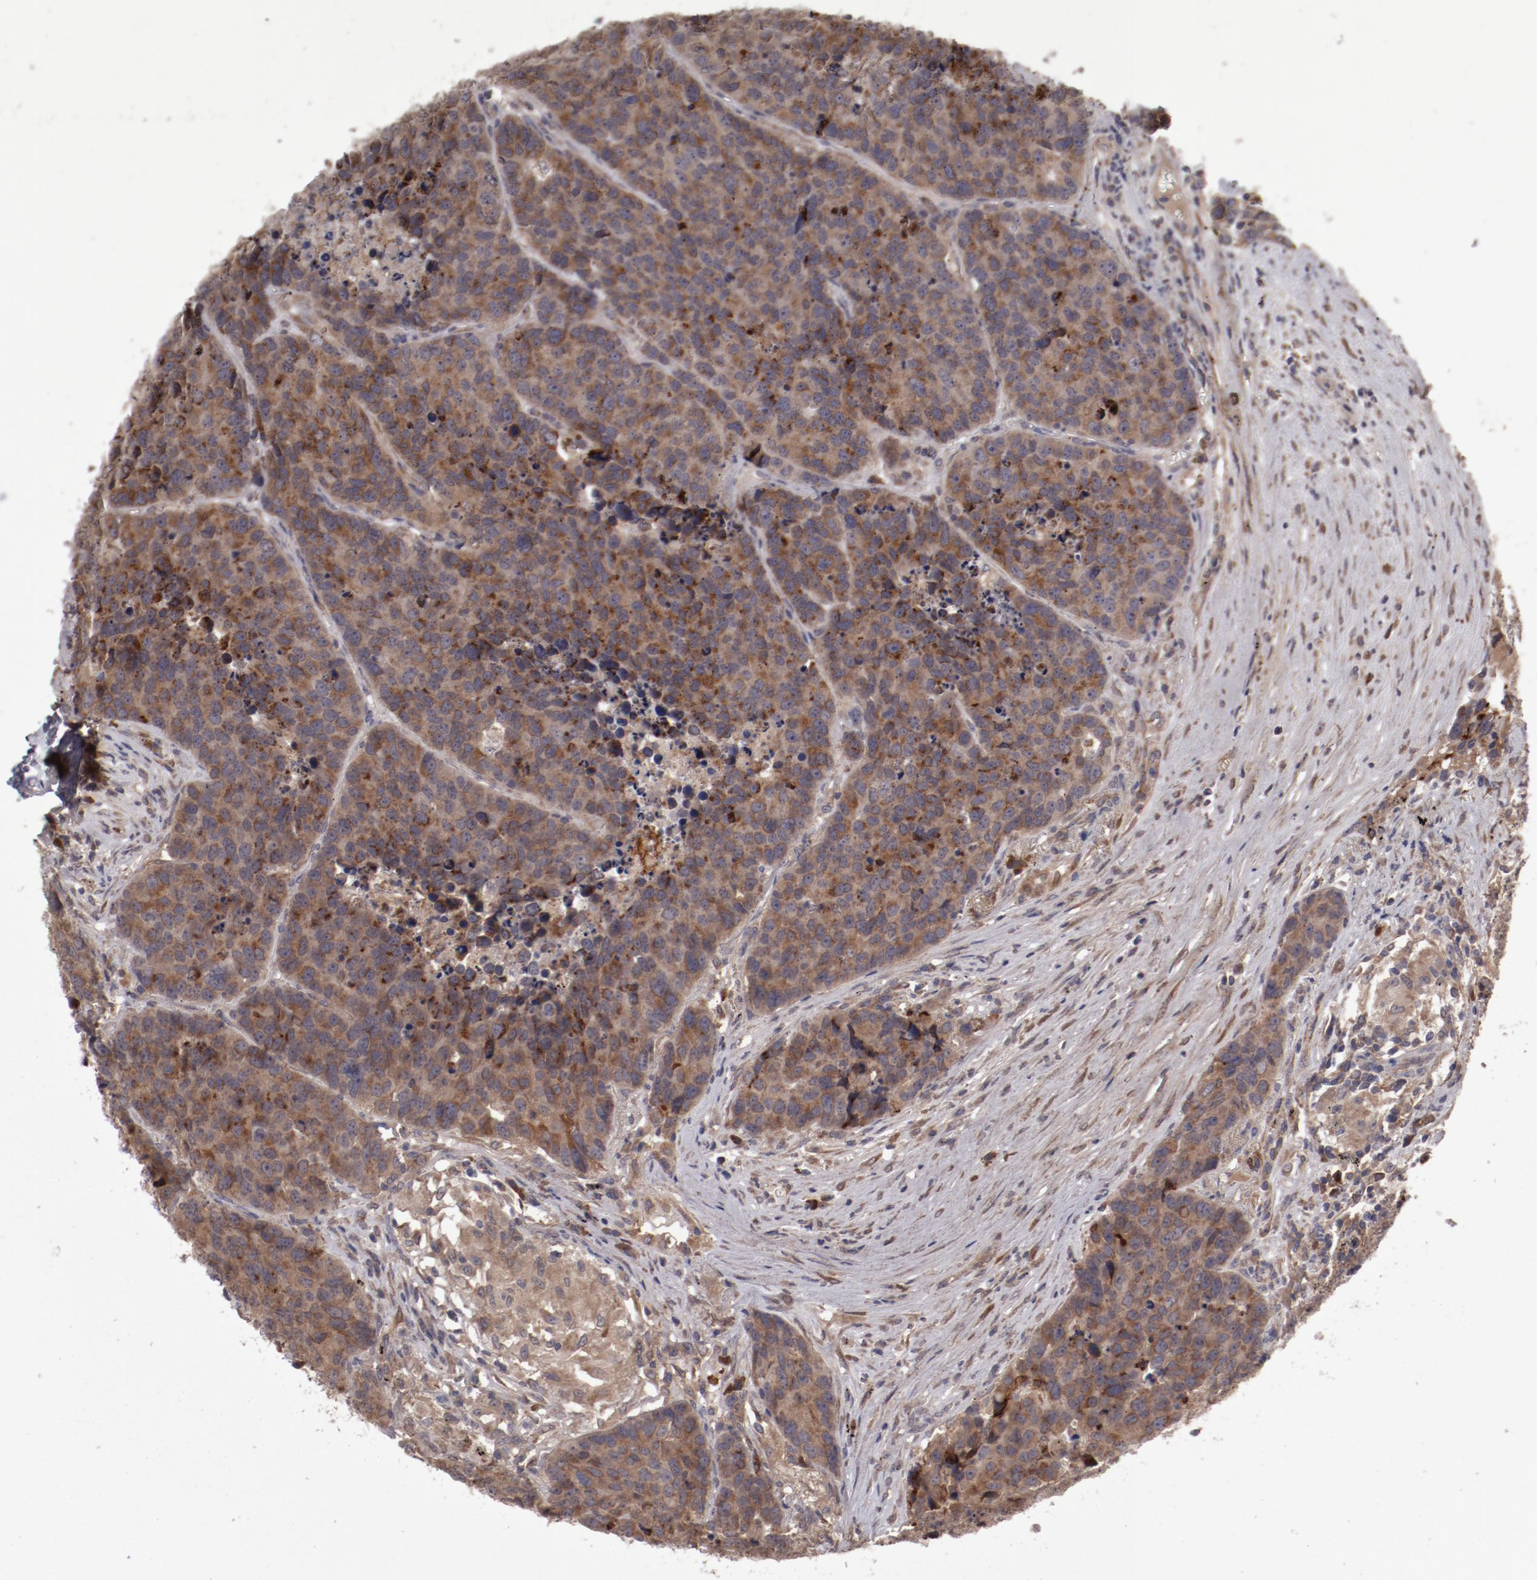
{"staining": {"intensity": "moderate", "quantity": ">75%", "location": "cytoplasmic/membranous"}, "tissue": "carcinoid", "cell_type": "Tumor cells", "image_type": "cancer", "snomed": [{"axis": "morphology", "description": "Carcinoid, malignant, NOS"}, {"axis": "topography", "description": "Lung"}], "caption": "Moderate cytoplasmic/membranous expression is present in approximately >75% of tumor cells in malignant carcinoid.", "gene": "IL12A", "patient": {"sex": "male", "age": 60}}